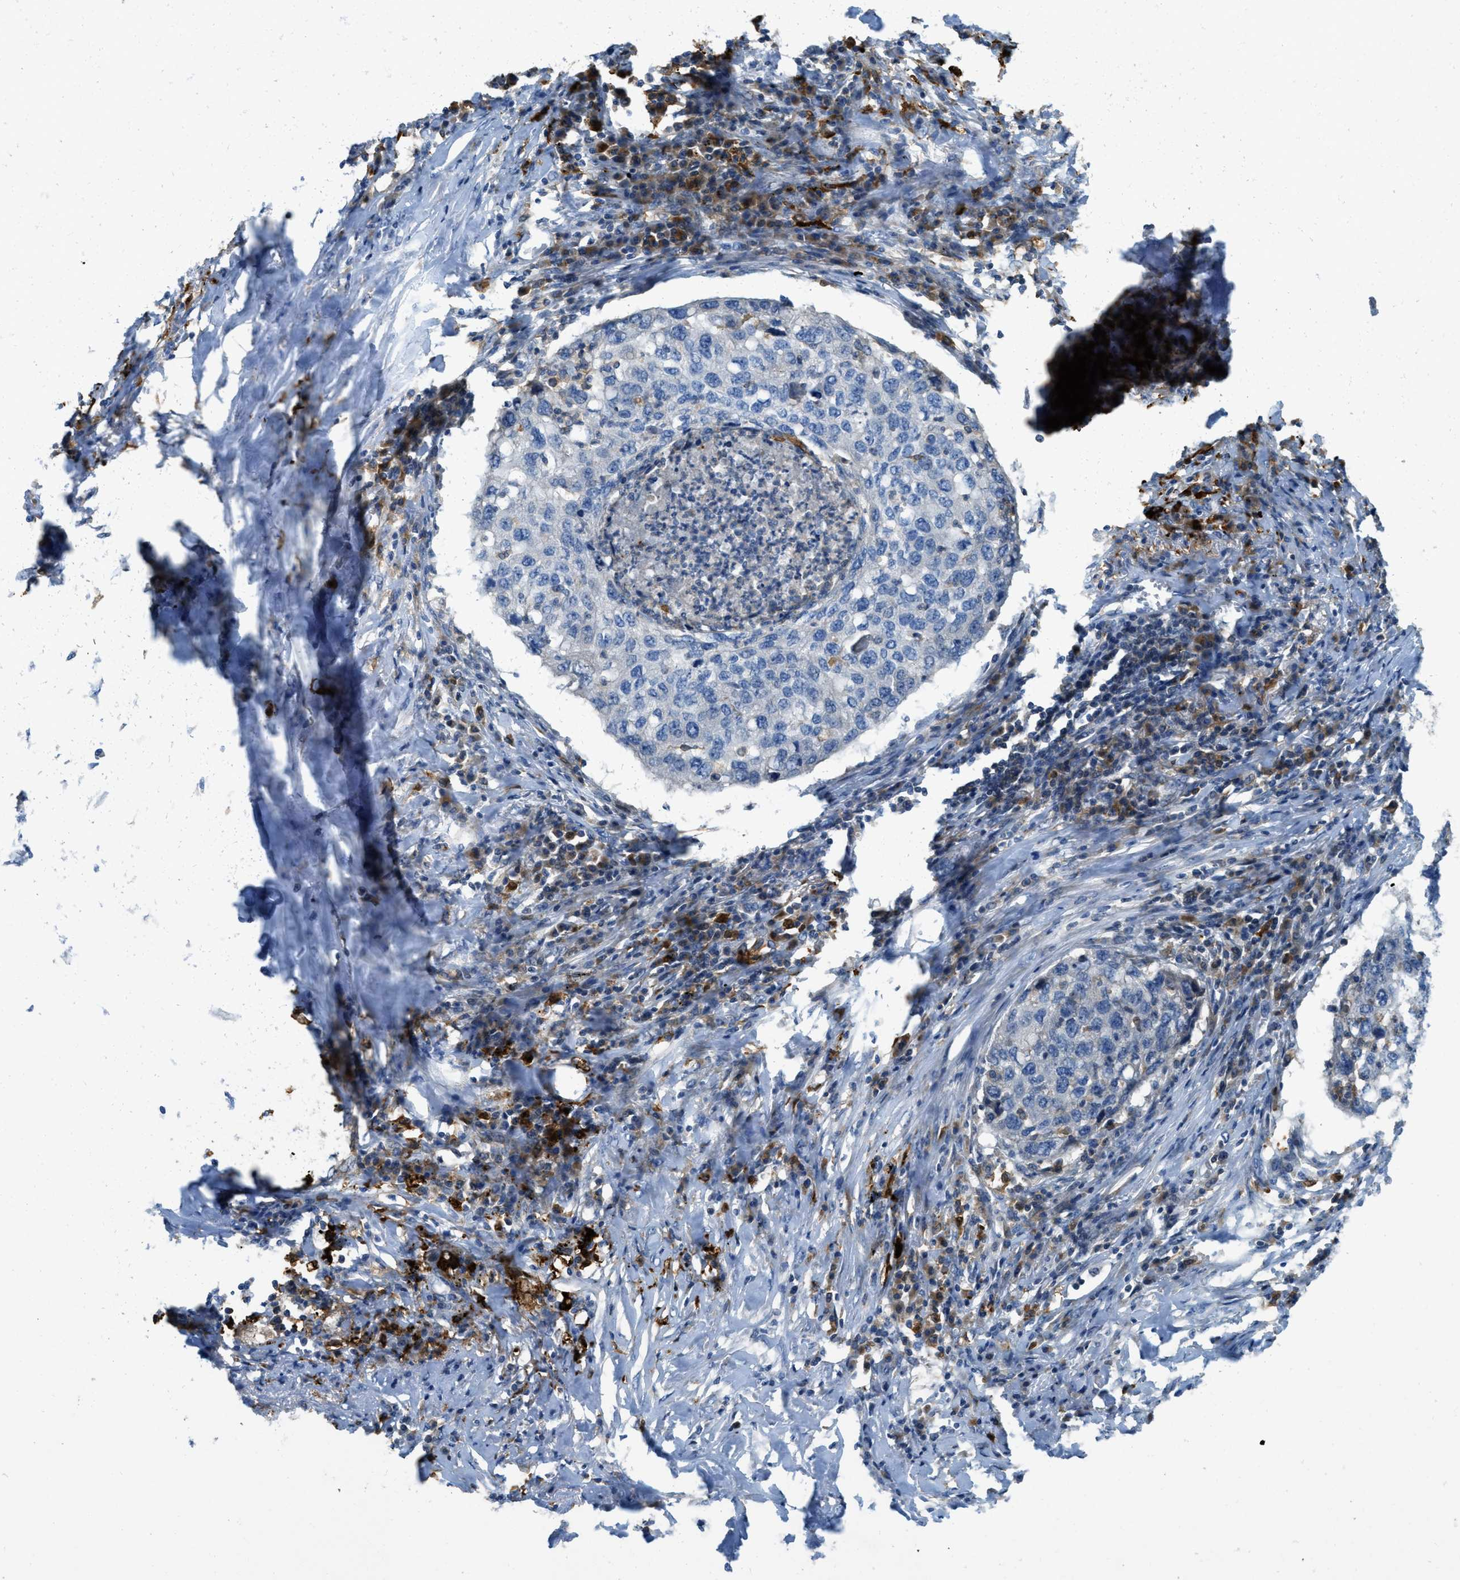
{"staining": {"intensity": "negative", "quantity": "none", "location": "none"}, "tissue": "lung cancer", "cell_type": "Tumor cells", "image_type": "cancer", "snomed": [{"axis": "morphology", "description": "Squamous cell carcinoma, NOS"}, {"axis": "topography", "description": "Lung"}], "caption": "Photomicrograph shows no protein staining in tumor cells of lung squamous cell carcinoma tissue.", "gene": "RFFL", "patient": {"sex": "female", "age": 63}}